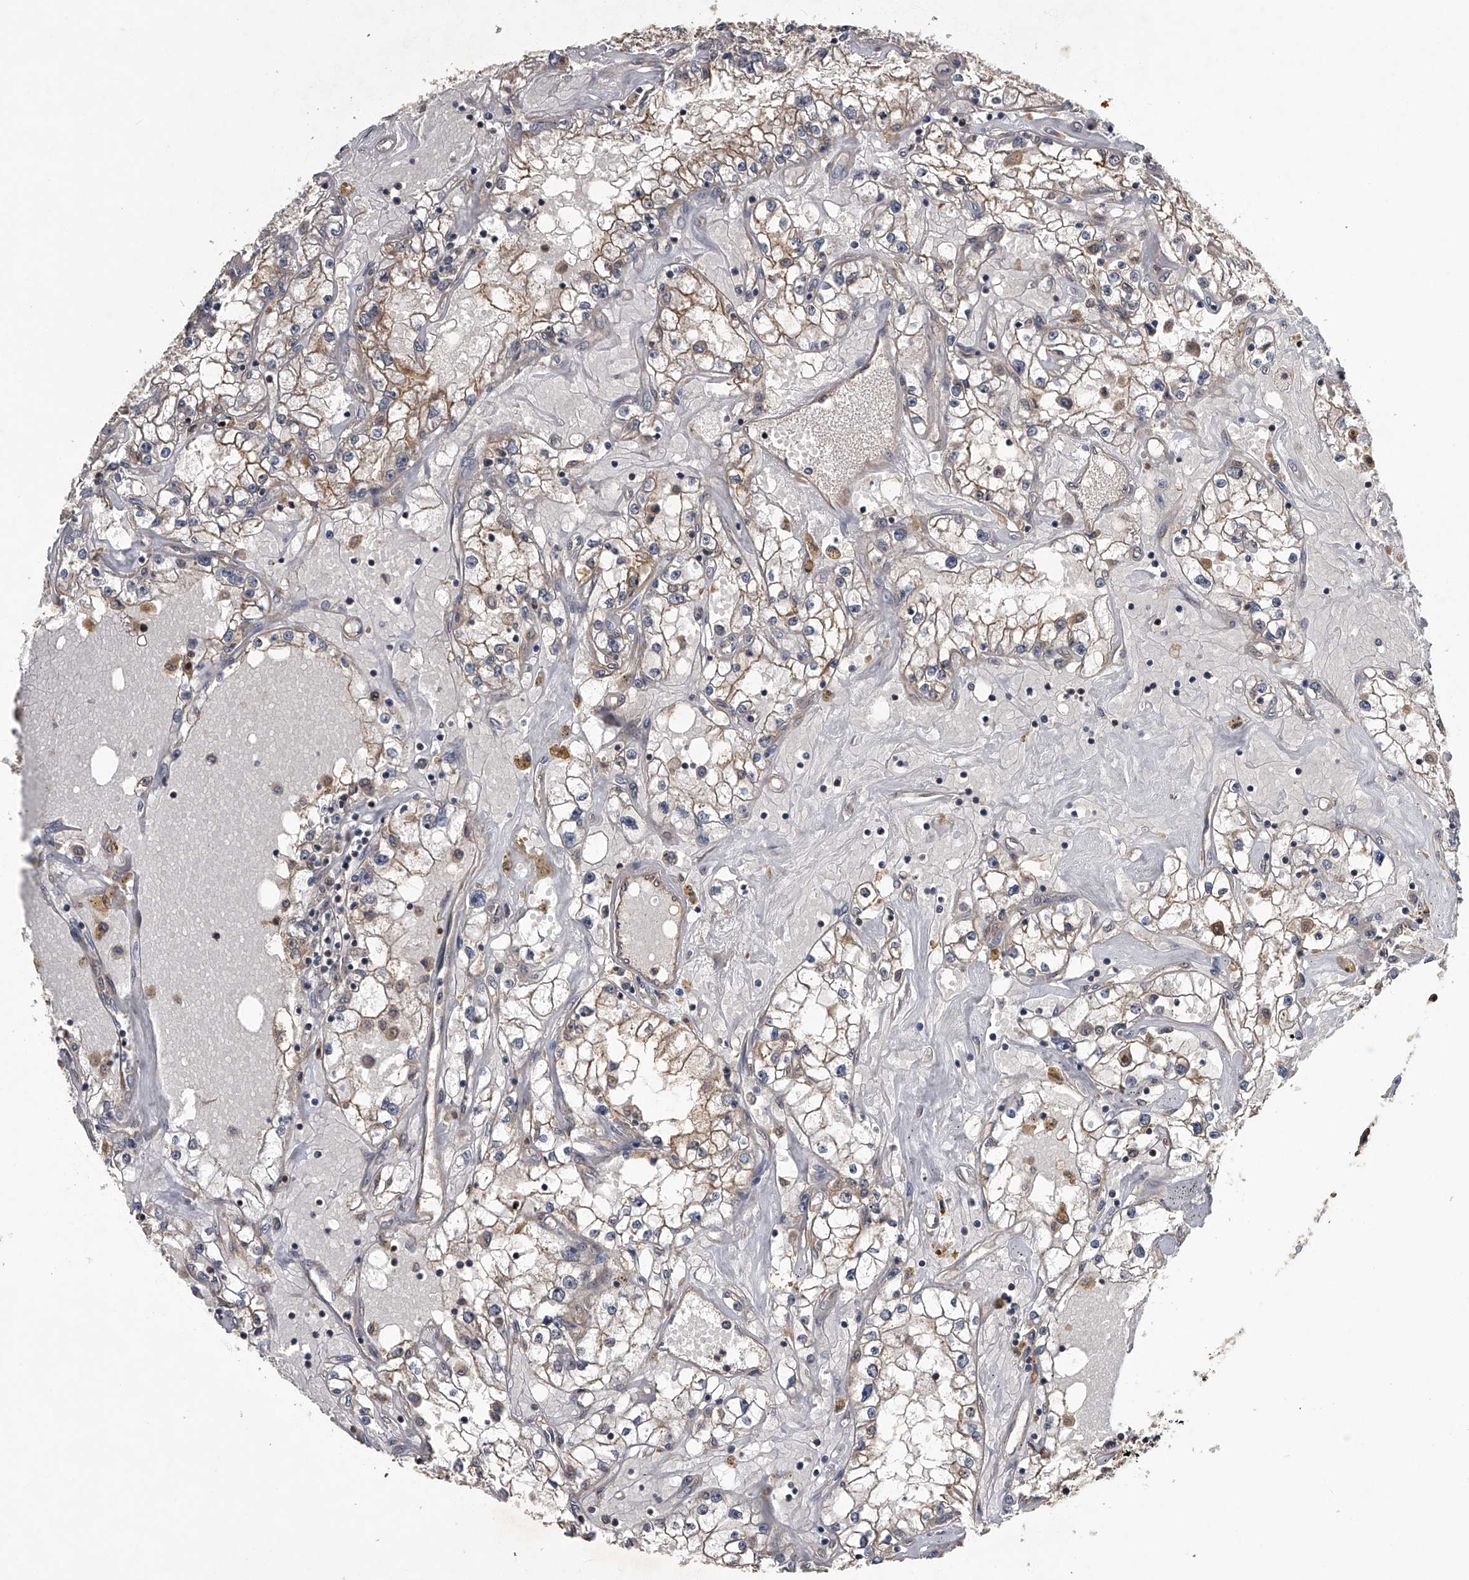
{"staining": {"intensity": "weak", "quantity": "<25%", "location": "cytoplasmic/membranous"}, "tissue": "renal cancer", "cell_type": "Tumor cells", "image_type": "cancer", "snomed": [{"axis": "morphology", "description": "Adenocarcinoma, NOS"}, {"axis": "topography", "description": "Kidney"}], "caption": "High magnification brightfield microscopy of adenocarcinoma (renal) stained with DAB (brown) and counterstained with hematoxylin (blue): tumor cells show no significant positivity. (DAB (3,3'-diaminobenzidine) IHC, high magnification).", "gene": "SLC12A8", "patient": {"sex": "male", "age": 56}}